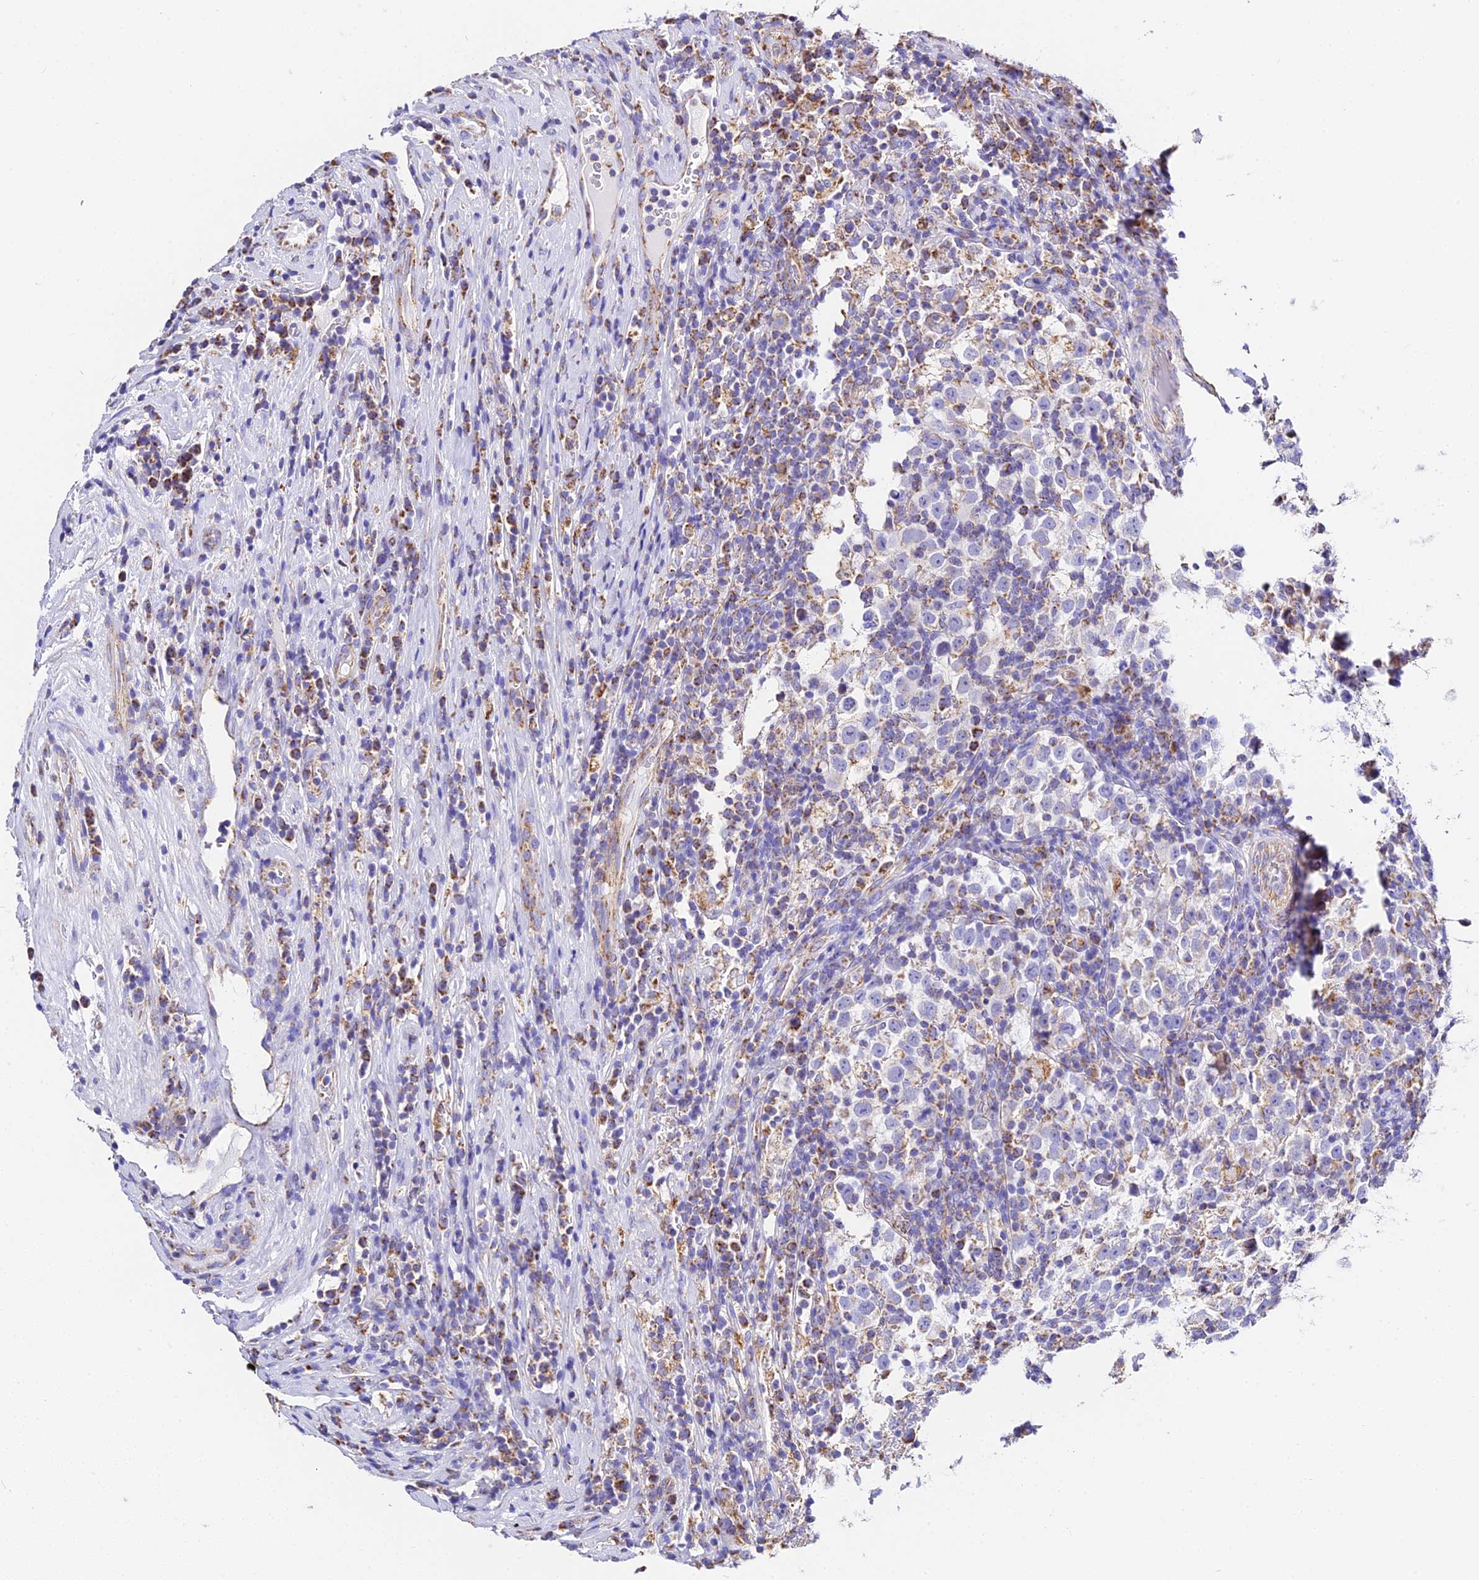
{"staining": {"intensity": "negative", "quantity": "none", "location": "none"}, "tissue": "testis cancer", "cell_type": "Tumor cells", "image_type": "cancer", "snomed": [{"axis": "morphology", "description": "Normal tissue, NOS"}, {"axis": "morphology", "description": "Seminoma, NOS"}, {"axis": "topography", "description": "Testis"}], "caption": "Testis seminoma was stained to show a protein in brown. There is no significant staining in tumor cells. The staining is performed using DAB brown chromogen with nuclei counter-stained in using hematoxylin.", "gene": "ZNF573", "patient": {"sex": "male", "age": 43}}